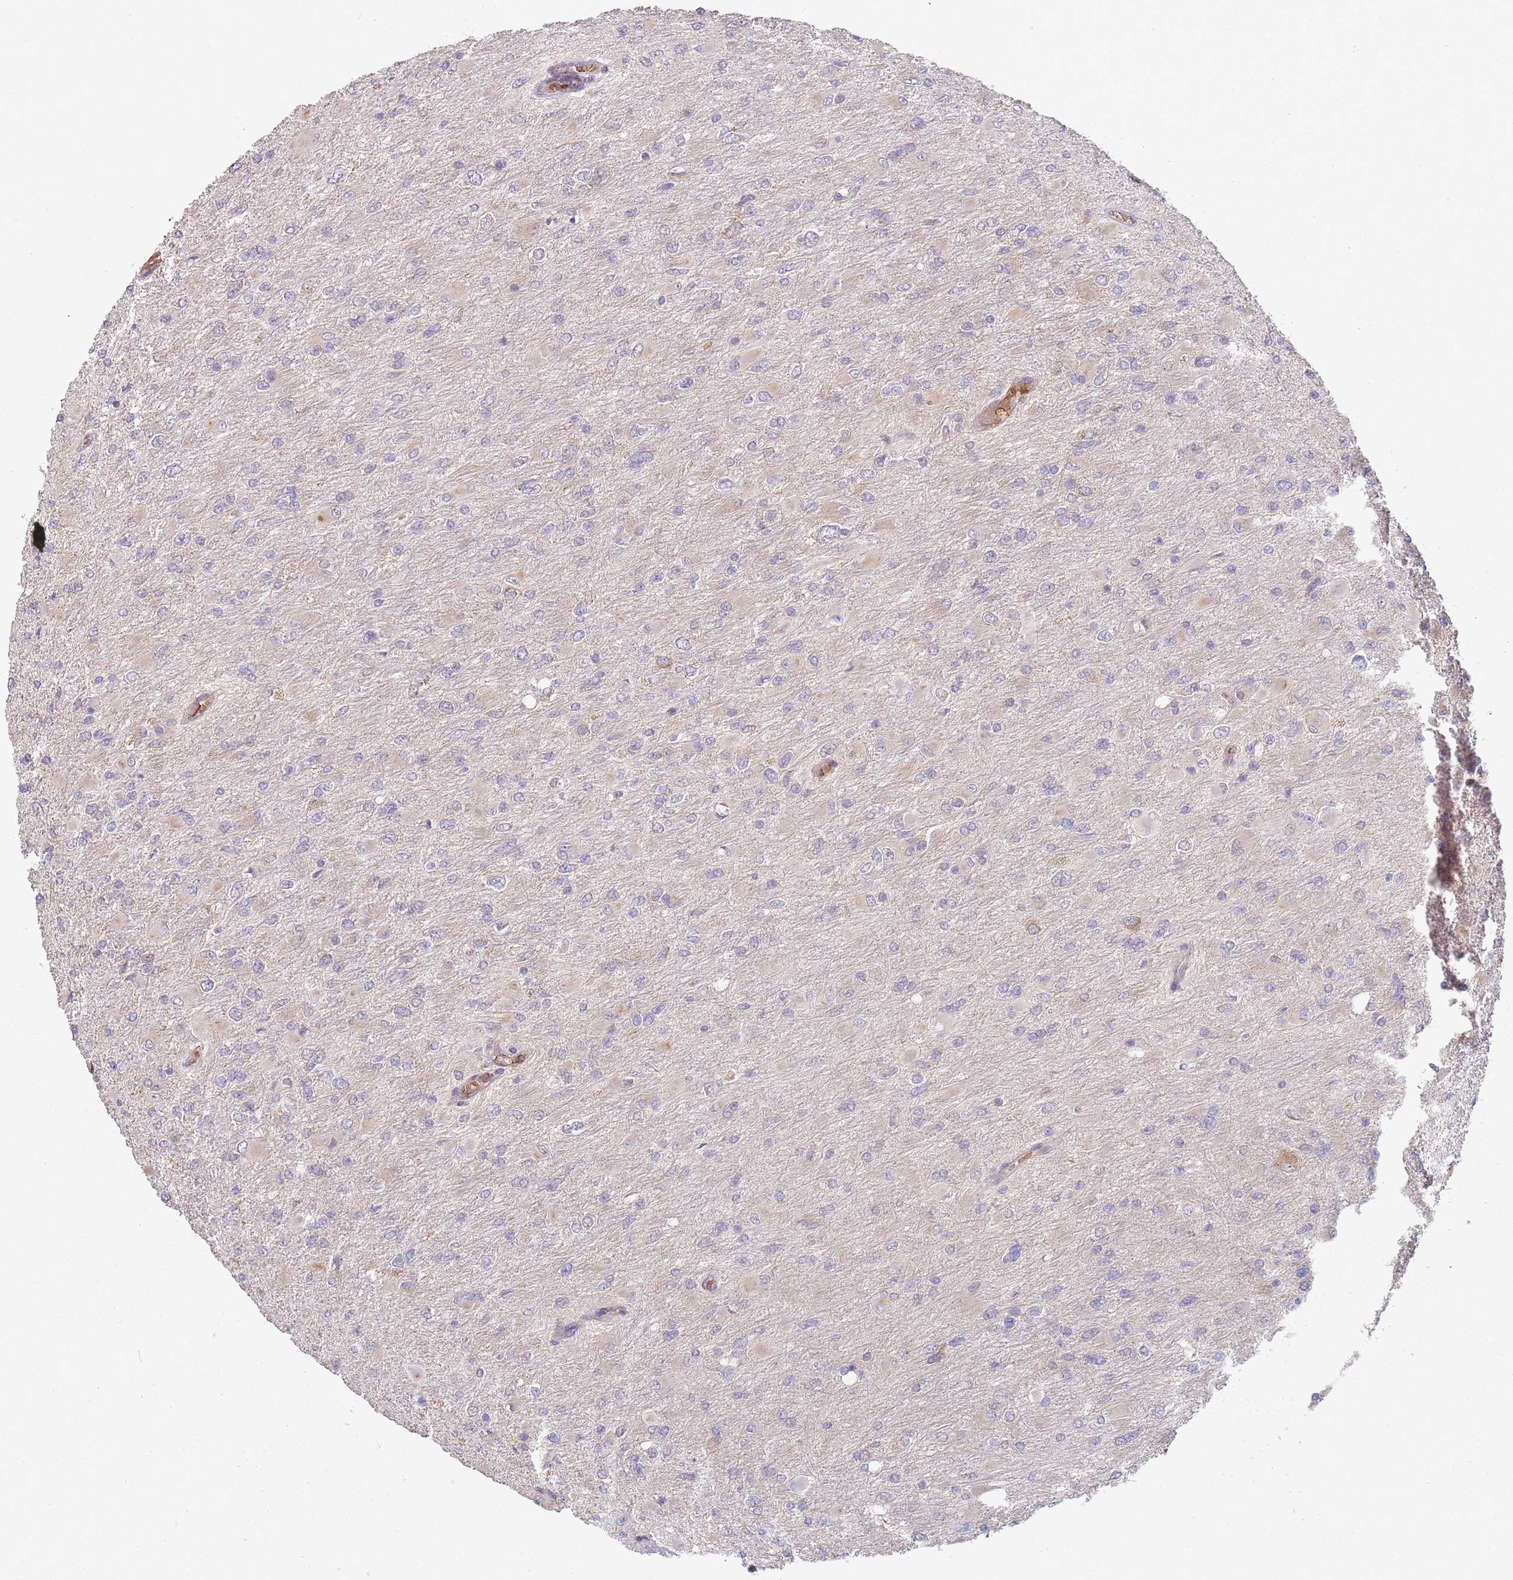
{"staining": {"intensity": "negative", "quantity": "none", "location": "none"}, "tissue": "glioma", "cell_type": "Tumor cells", "image_type": "cancer", "snomed": [{"axis": "morphology", "description": "Glioma, malignant, High grade"}, {"axis": "topography", "description": "Cerebral cortex"}], "caption": "DAB (3,3'-diaminobenzidine) immunohistochemical staining of glioma displays no significant staining in tumor cells.", "gene": "SPATA2", "patient": {"sex": "female", "age": 36}}